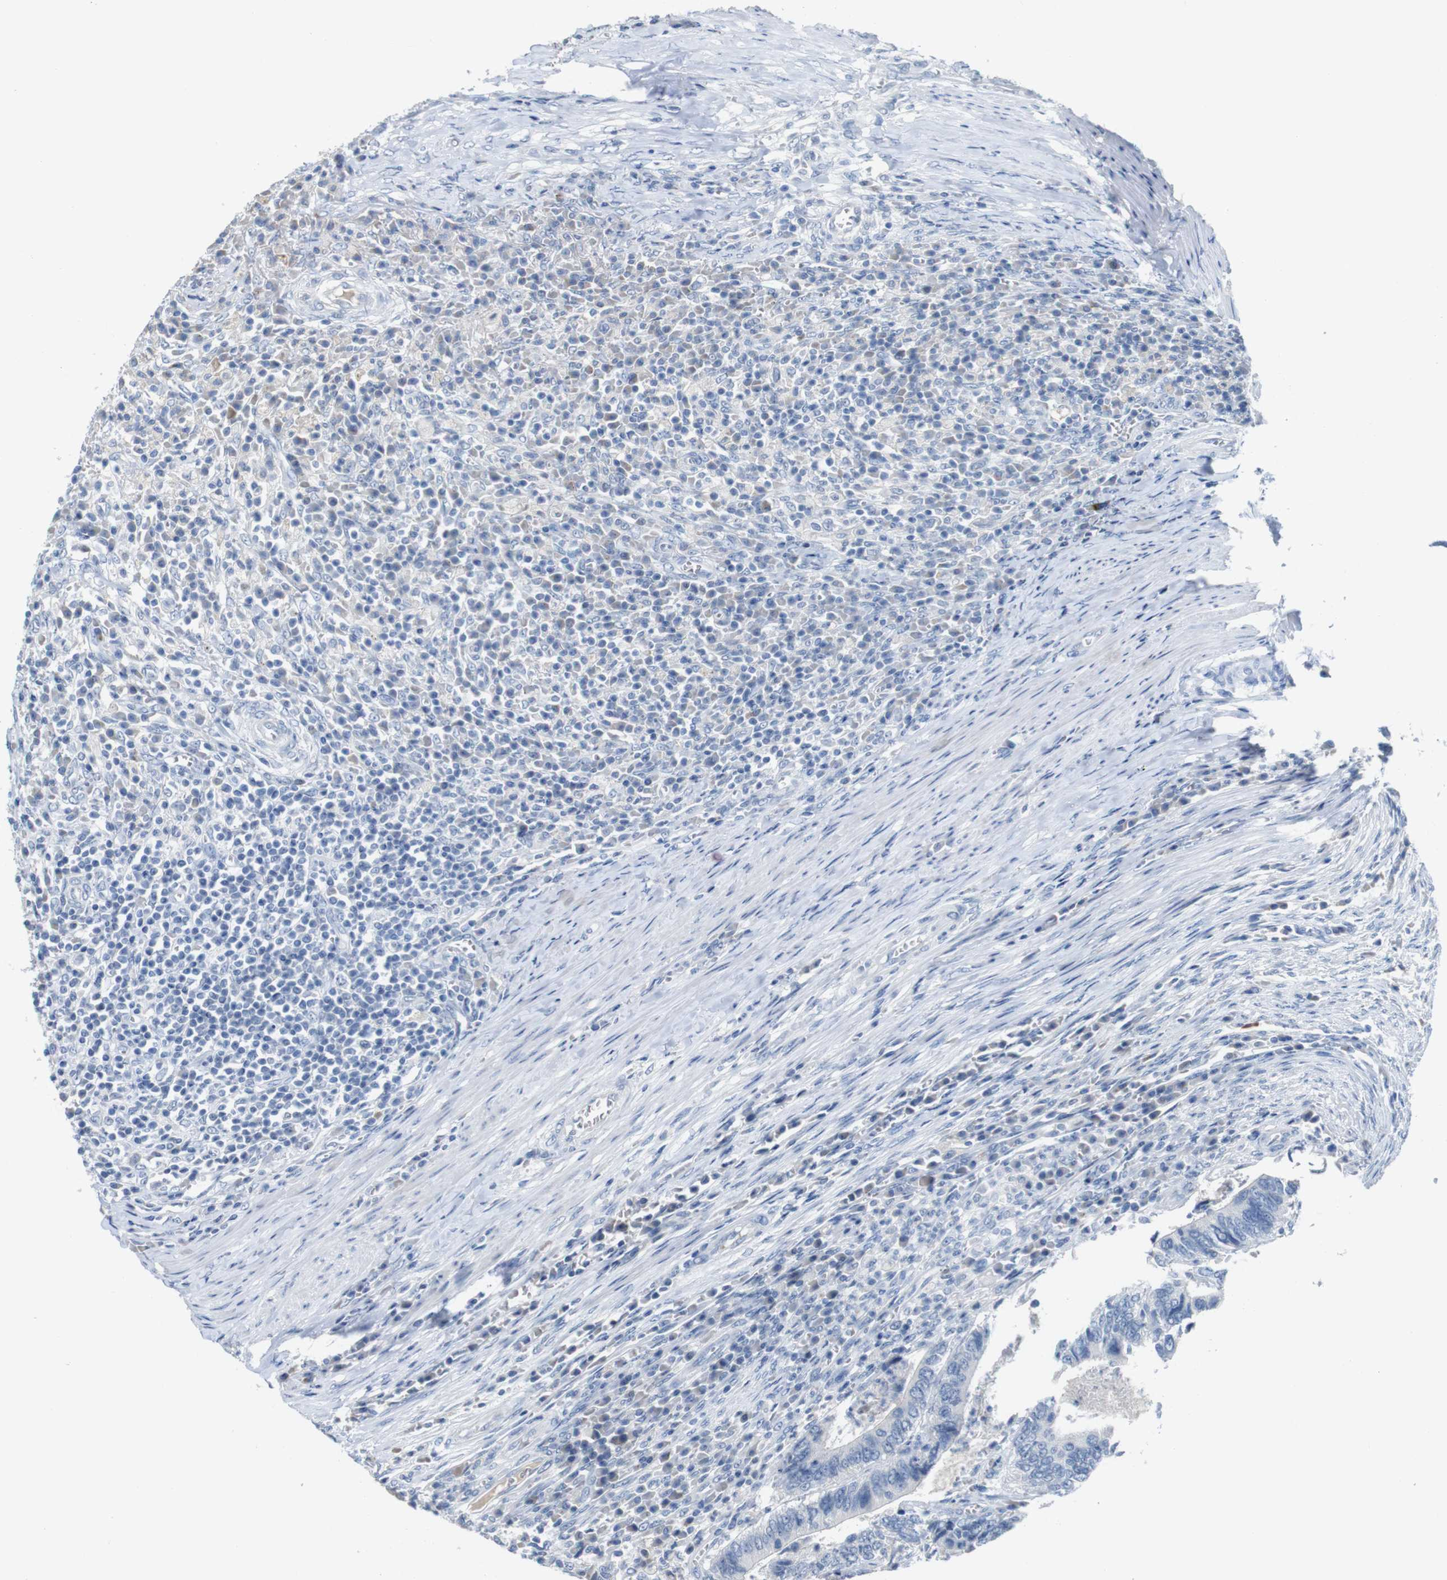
{"staining": {"intensity": "negative", "quantity": "none", "location": "none"}, "tissue": "colorectal cancer", "cell_type": "Tumor cells", "image_type": "cancer", "snomed": [{"axis": "morphology", "description": "Adenocarcinoma, NOS"}, {"axis": "topography", "description": "Colon"}], "caption": "IHC photomicrograph of neoplastic tissue: human colorectal adenocarcinoma stained with DAB (3,3'-diaminobenzidine) reveals no significant protein expression in tumor cells.", "gene": "SLC2A8", "patient": {"sex": "male", "age": 72}}